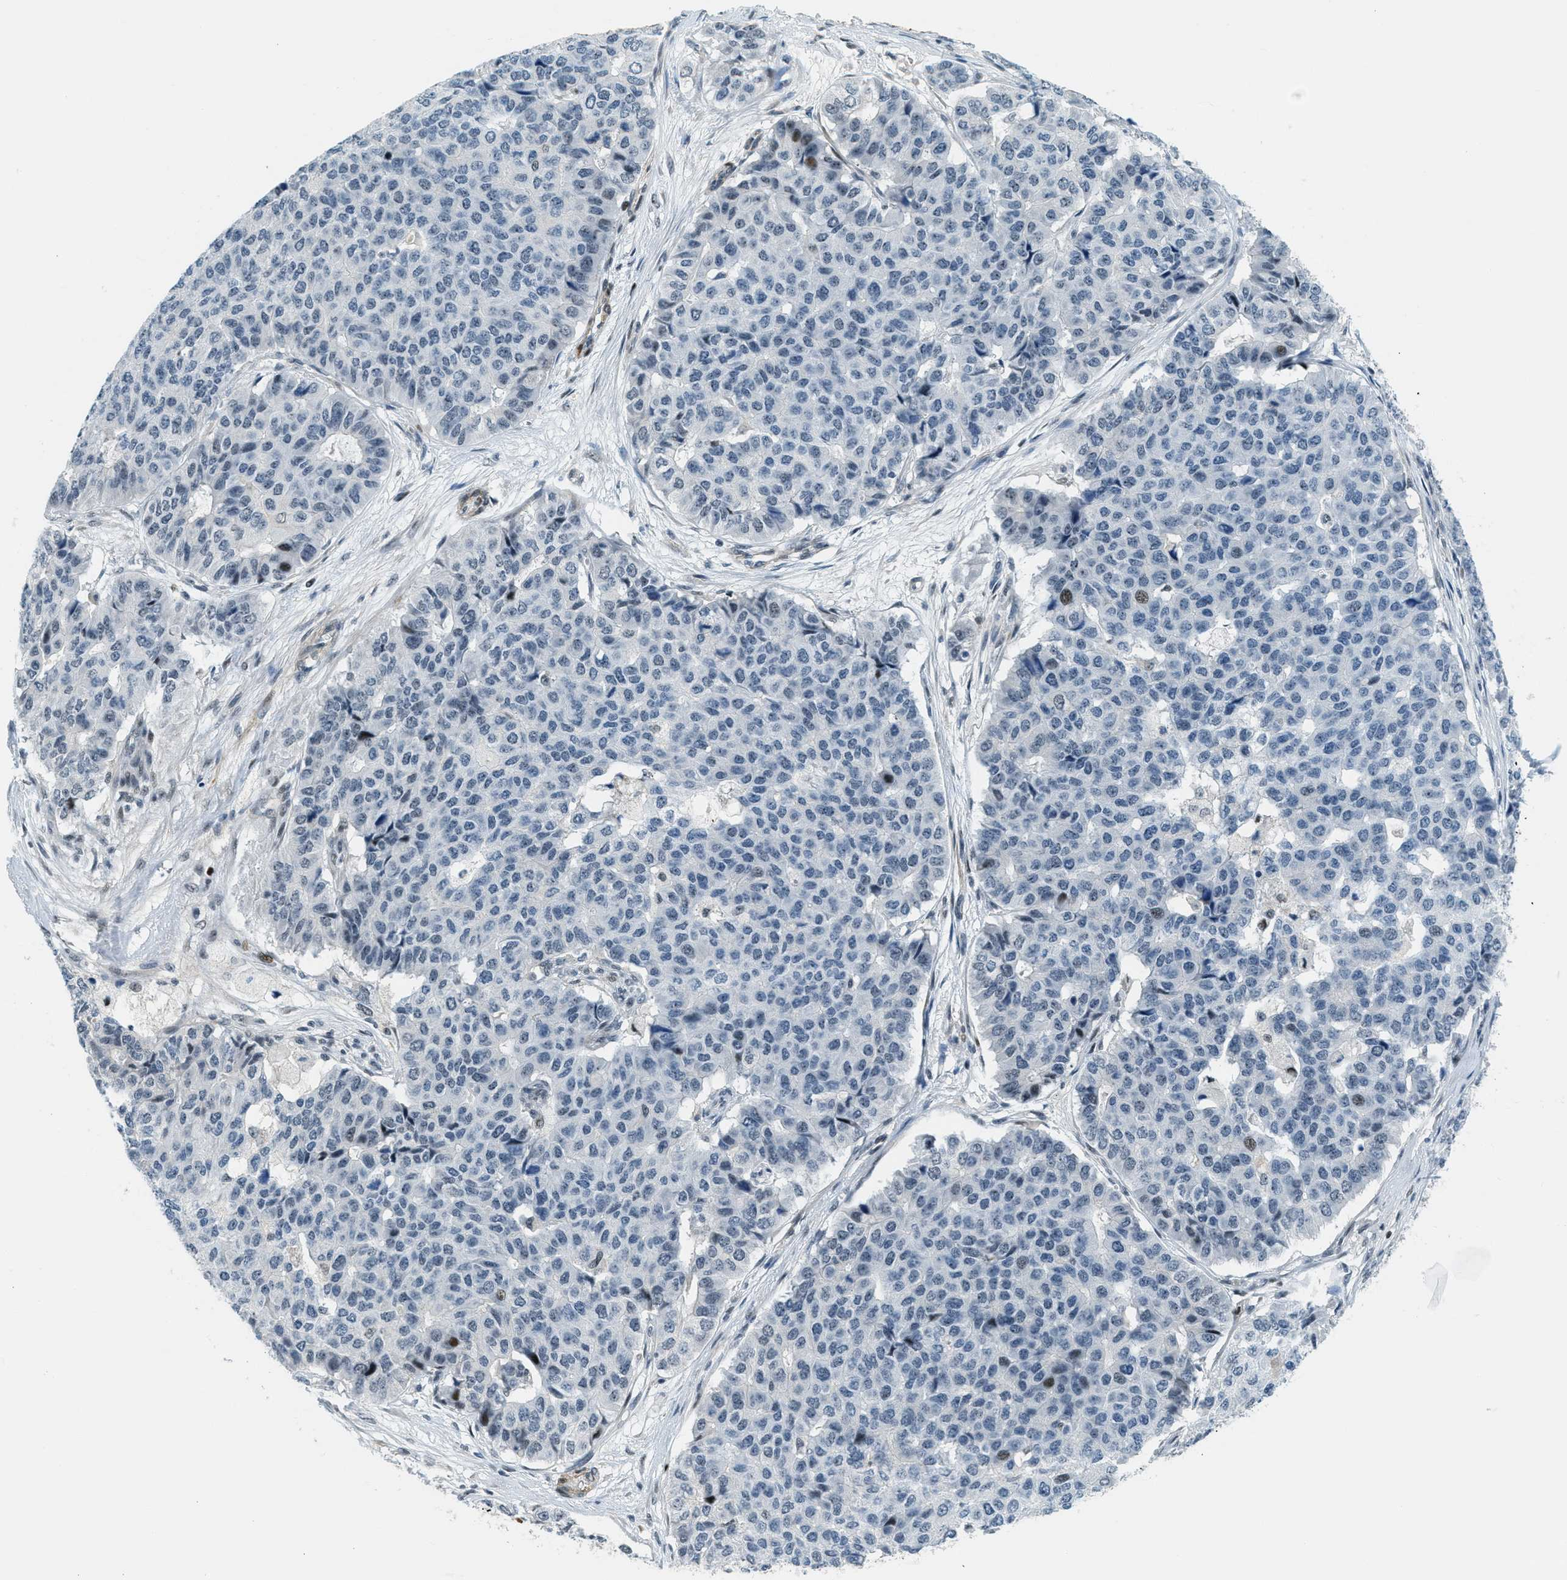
{"staining": {"intensity": "negative", "quantity": "none", "location": "none"}, "tissue": "pancreatic cancer", "cell_type": "Tumor cells", "image_type": "cancer", "snomed": [{"axis": "morphology", "description": "Adenocarcinoma, NOS"}, {"axis": "topography", "description": "Pancreas"}], "caption": "Protein analysis of pancreatic cancer demonstrates no significant staining in tumor cells.", "gene": "ZDHHC23", "patient": {"sex": "male", "age": 50}}